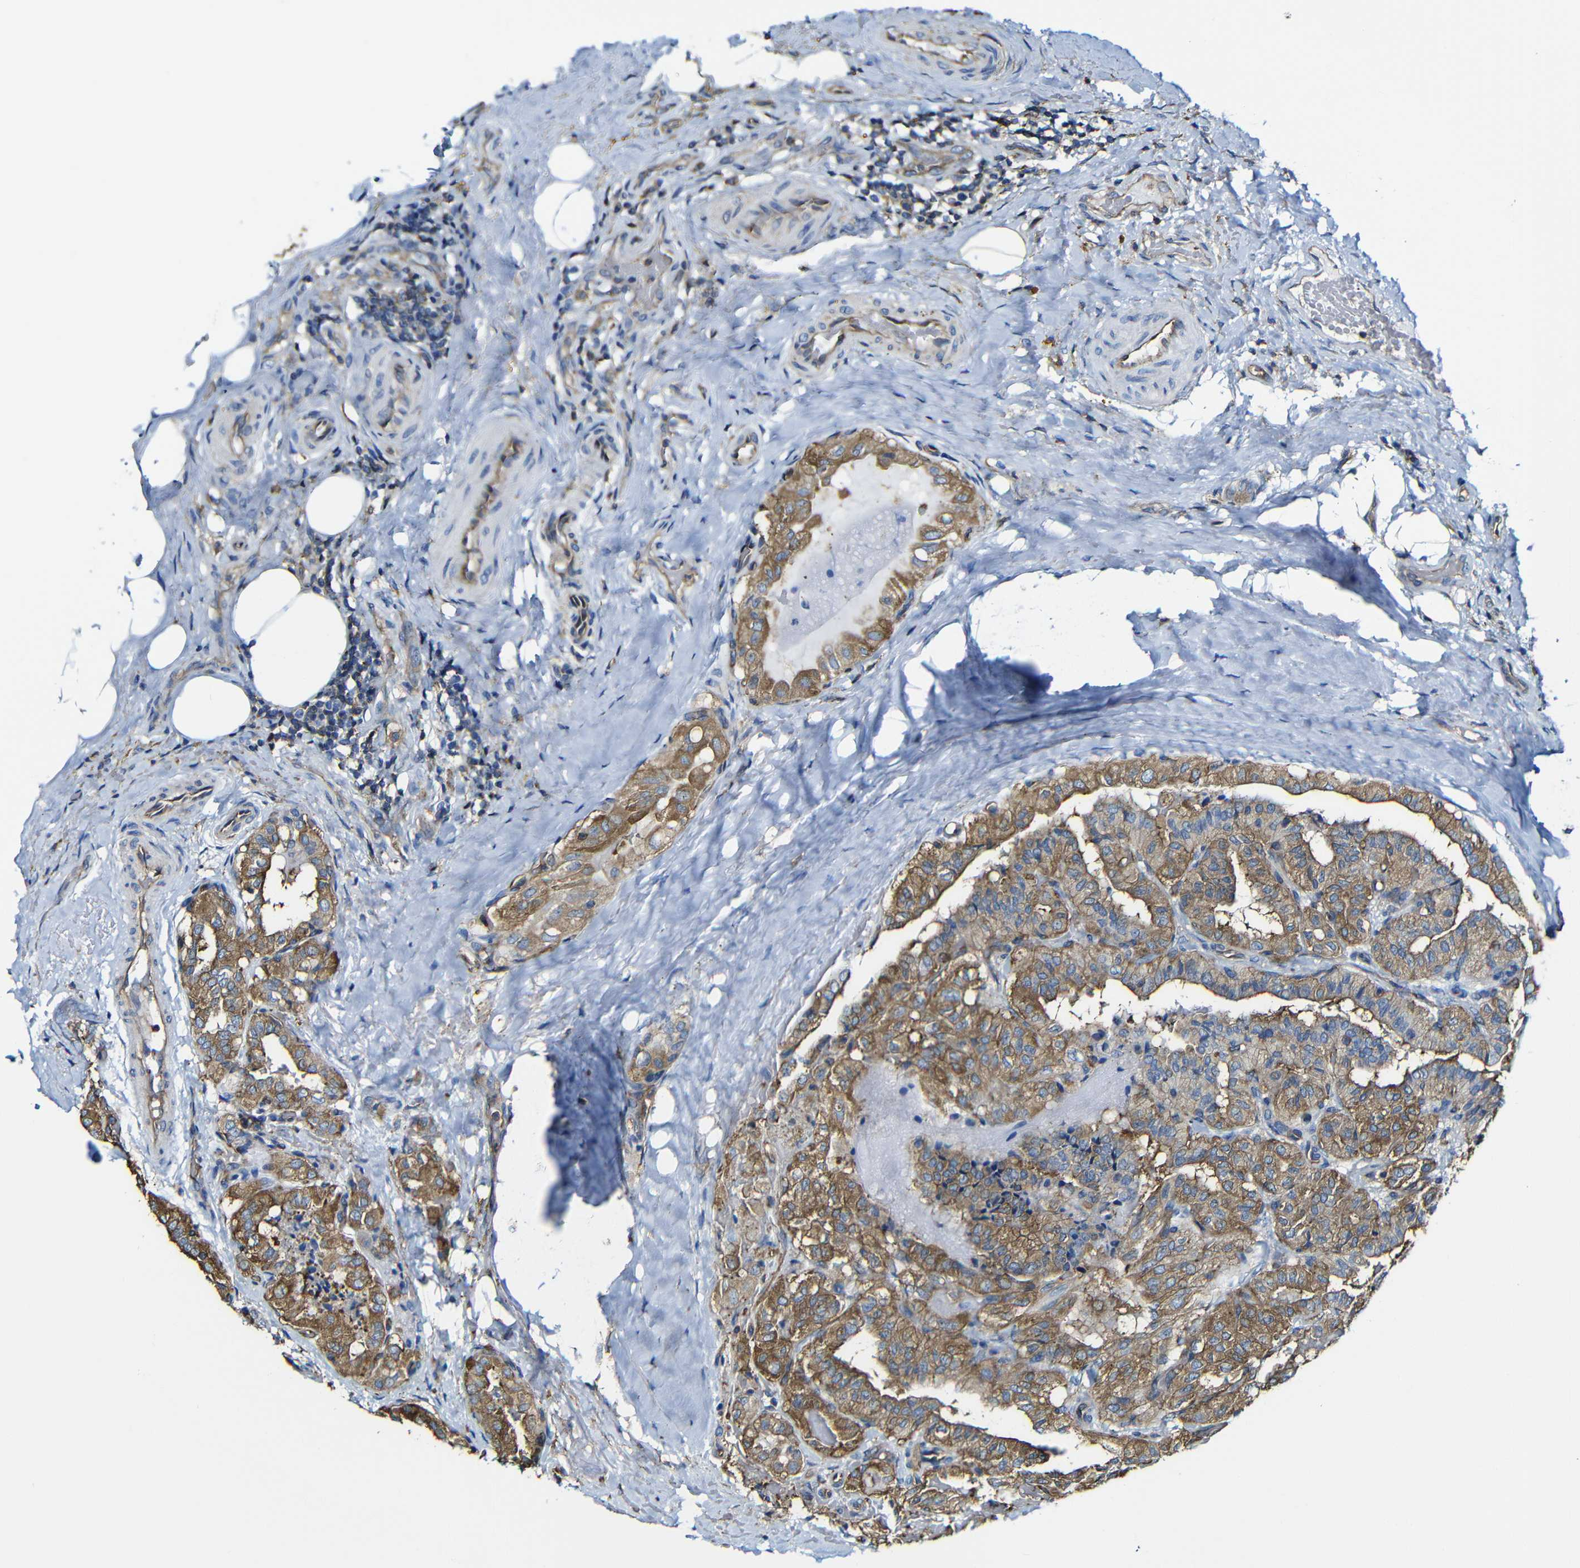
{"staining": {"intensity": "moderate", "quantity": ">75%", "location": "cytoplasmic/membranous"}, "tissue": "thyroid cancer", "cell_type": "Tumor cells", "image_type": "cancer", "snomed": [{"axis": "morphology", "description": "Papillary adenocarcinoma, NOS"}, {"axis": "topography", "description": "Thyroid gland"}], "caption": "Immunohistochemistry (IHC) of thyroid papillary adenocarcinoma exhibits medium levels of moderate cytoplasmic/membranous expression in approximately >75% of tumor cells. (DAB (3,3'-diaminobenzidine) IHC, brown staining for protein, blue staining for nuclei).", "gene": "MSN", "patient": {"sex": "male", "age": 77}}